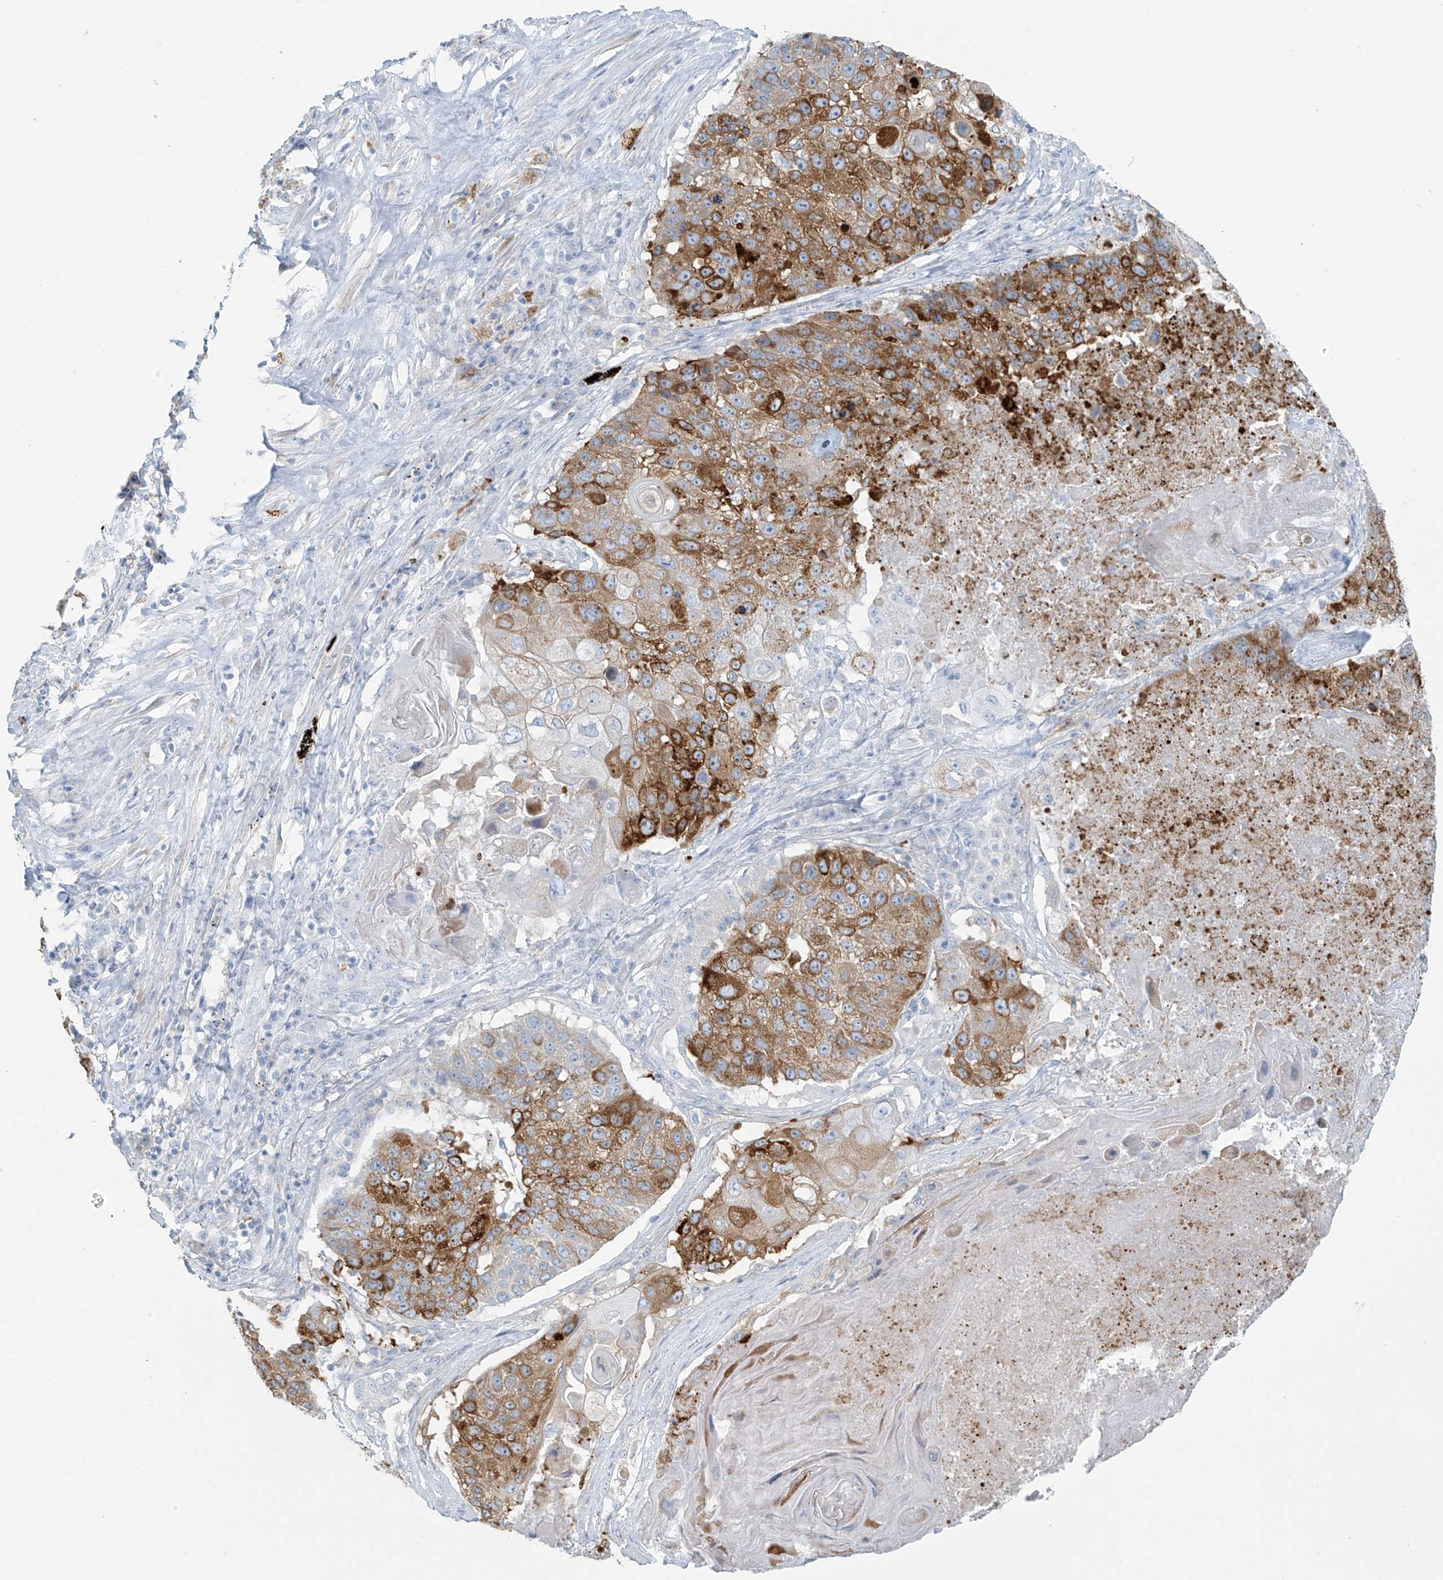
{"staining": {"intensity": "strong", "quantity": "25%-75%", "location": "cytoplasmic/membranous"}, "tissue": "lung cancer", "cell_type": "Tumor cells", "image_type": "cancer", "snomed": [{"axis": "morphology", "description": "Squamous cell carcinoma, NOS"}, {"axis": "topography", "description": "Lung"}], "caption": "Lung cancer tissue shows strong cytoplasmic/membranous staining in about 25%-75% of tumor cells, visualized by immunohistochemistry. (IHC, brightfield microscopy, high magnification).", "gene": "SLC25A43", "patient": {"sex": "male", "age": 61}}